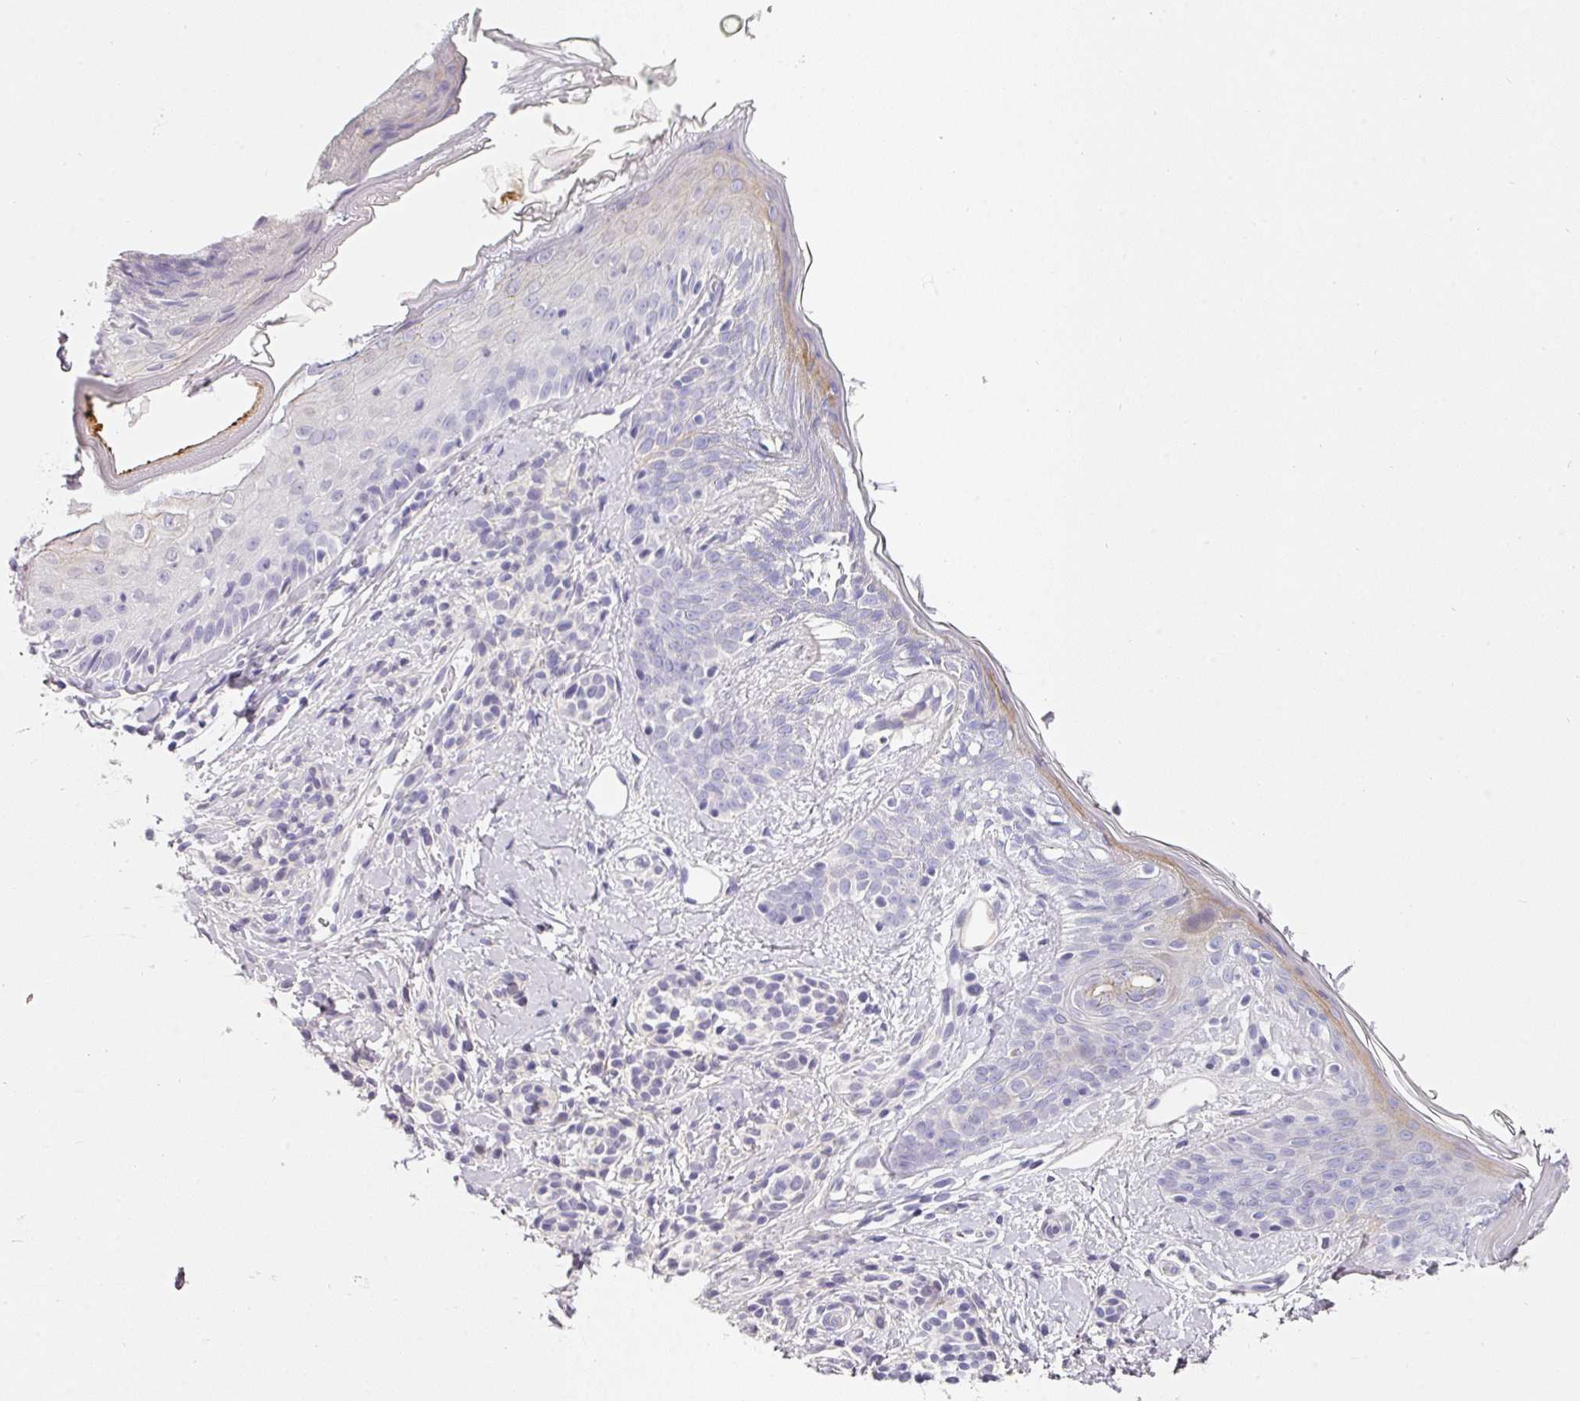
{"staining": {"intensity": "negative", "quantity": "none", "location": "none"}, "tissue": "skin", "cell_type": "Fibroblasts", "image_type": "normal", "snomed": [{"axis": "morphology", "description": "Normal tissue, NOS"}, {"axis": "topography", "description": "Skin"}], "caption": "High power microscopy image of an immunohistochemistry image of benign skin, revealing no significant expression in fibroblasts. (DAB (3,3'-diaminobenzidine) immunohistochemistry (IHC), high magnification).", "gene": "ANKRD29", "patient": {"sex": "male", "age": 16}}